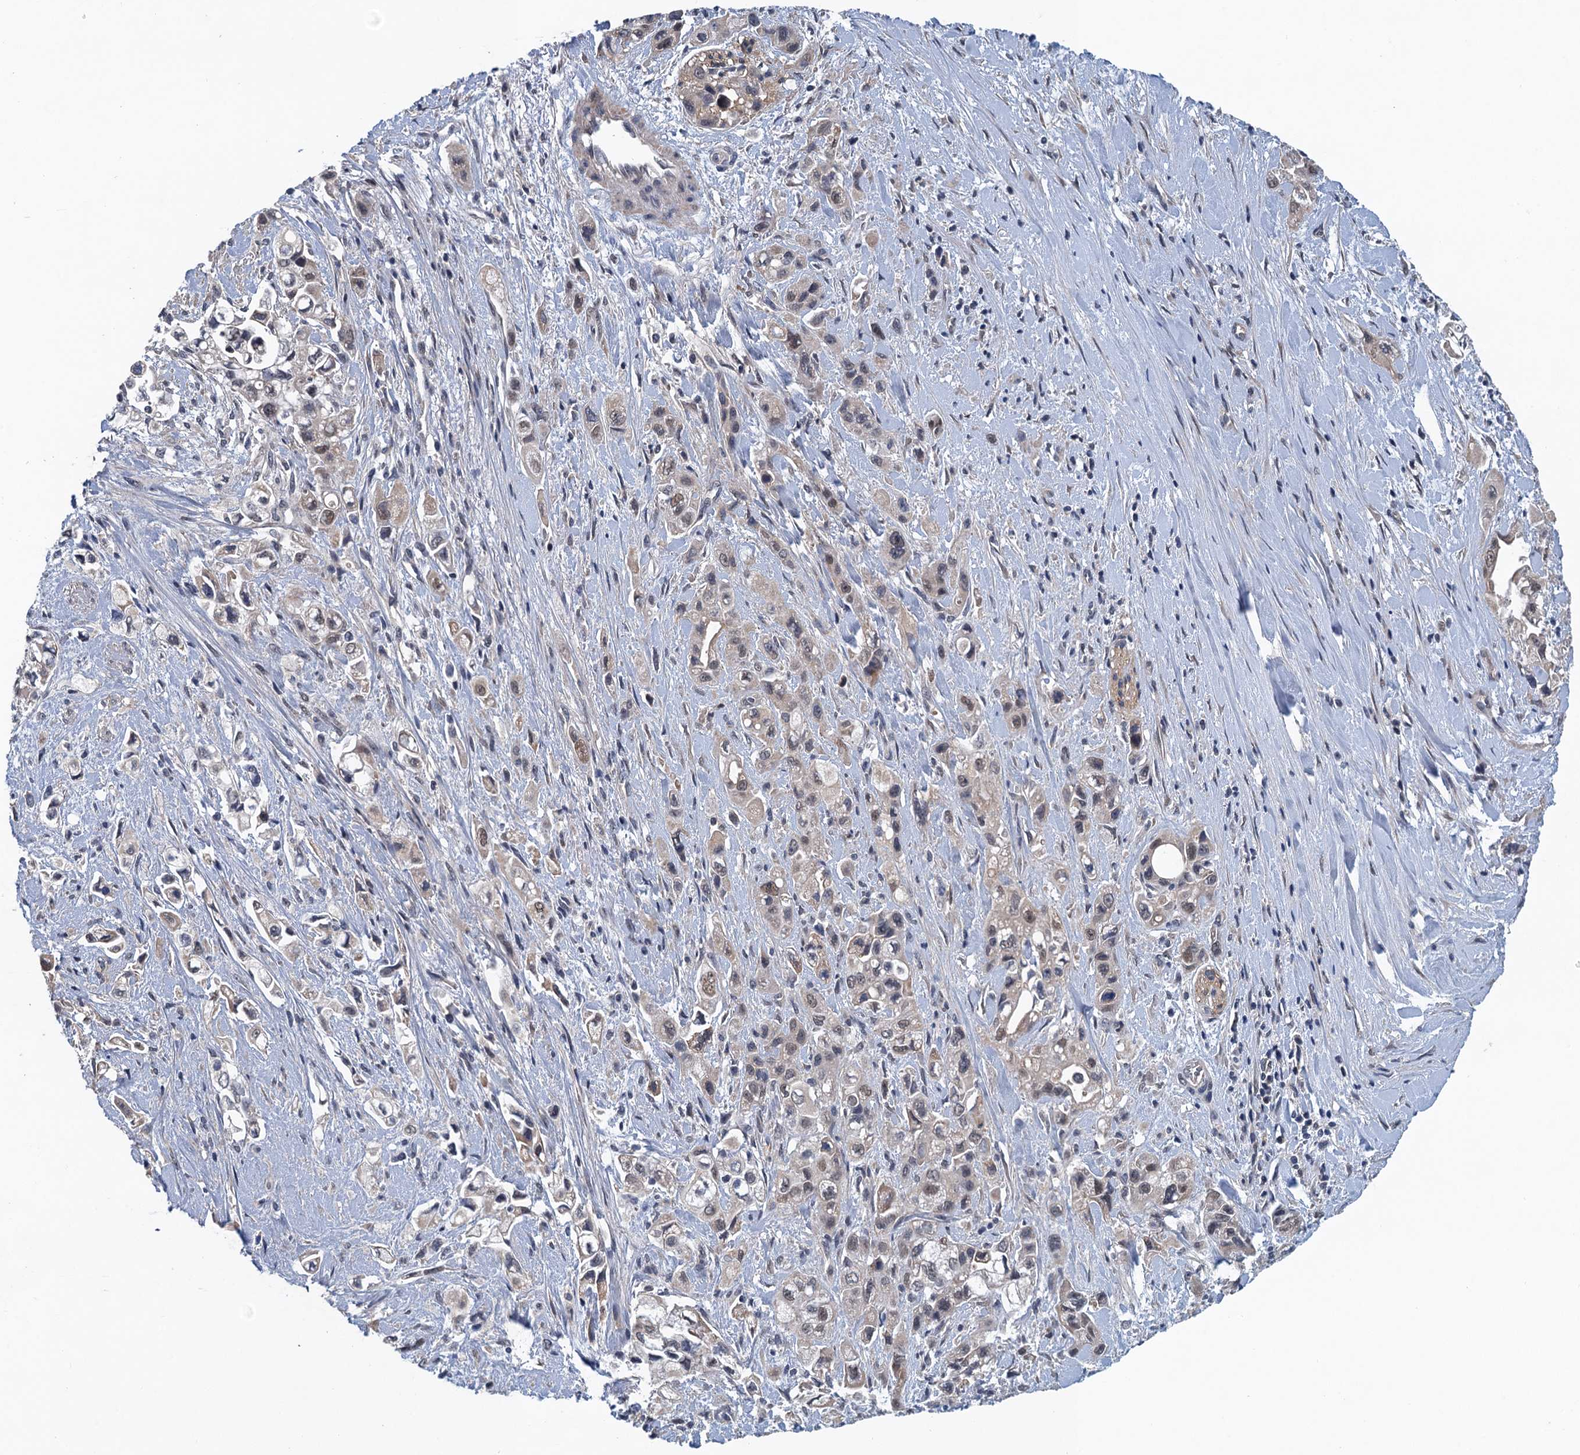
{"staining": {"intensity": "weak", "quantity": "<25%", "location": "cytoplasmic/membranous"}, "tissue": "pancreatic cancer", "cell_type": "Tumor cells", "image_type": "cancer", "snomed": [{"axis": "morphology", "description": "Adenocarcinoma, NOS"}, {"axis": "topography", "description": "Pancreas"}], "caption": "Micrograph shows no significant protein positivity in tumor cells of adenocarcinoma (pancreatic).", "gene": "MDM1", "patient": {"sex": "female", "age": 66}}